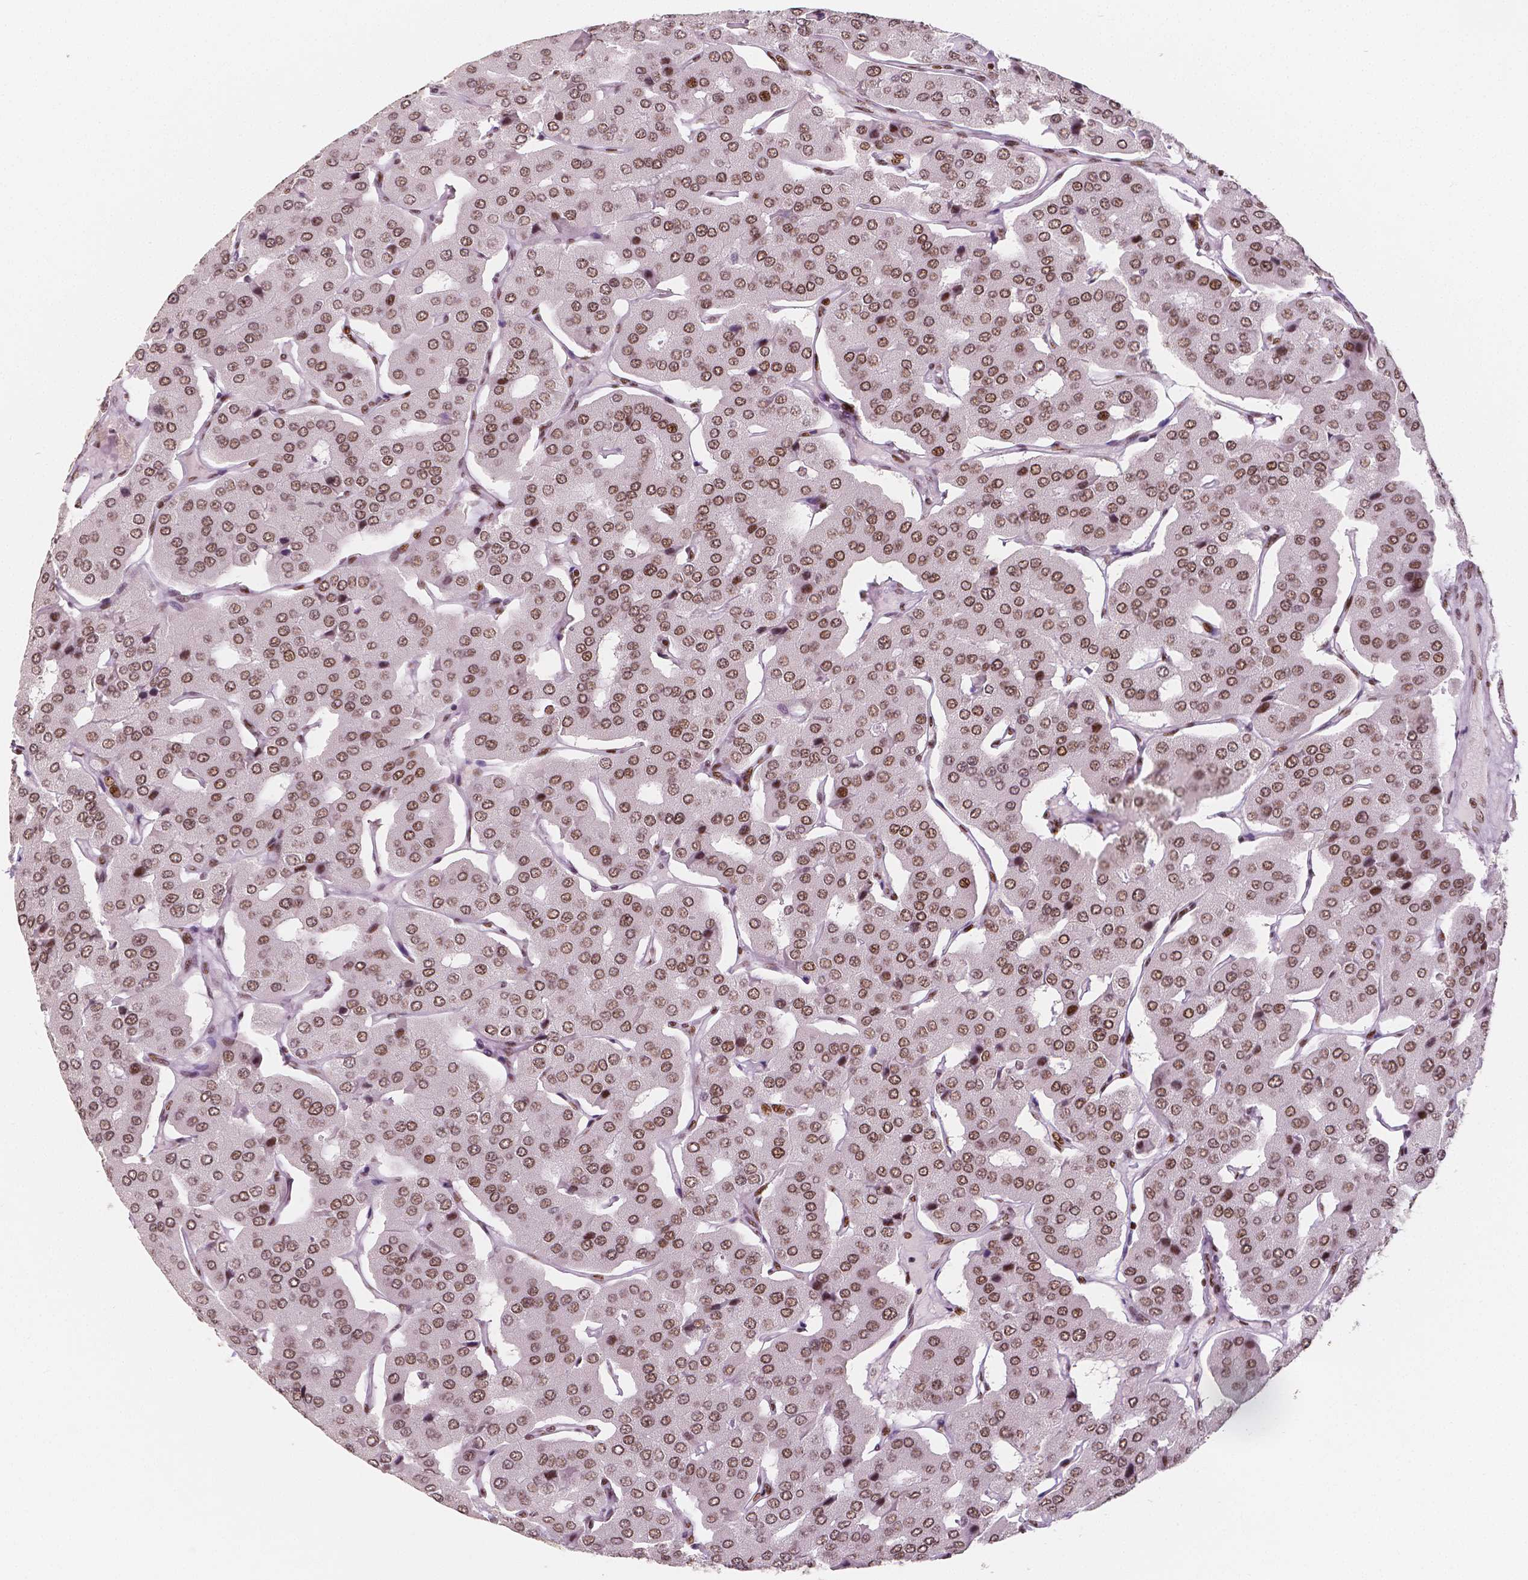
{"staining": {"intensity": "moderate", "quantity": ">75%", "location": "nuclear"}, "tissue": "parathyroid gland", "cell_type": "Glandular cells", "image_type": "normal", "snomed": [{"axis": "morphology", "description": "Normal tissue, NOS"}, {"axis": "morphology", "description": "Adenoma, NOS"}, {"axis": "topography", "description": "Parathyroid gland"}], "caption": "DAB immunohistochemical staining of unremarkable human parathyroid gland shows moderate nuclear protein expression in approximately >75% of glandular cells.", "gene": "HDAC1", "patient": {"sex": "female", "age": 86}}